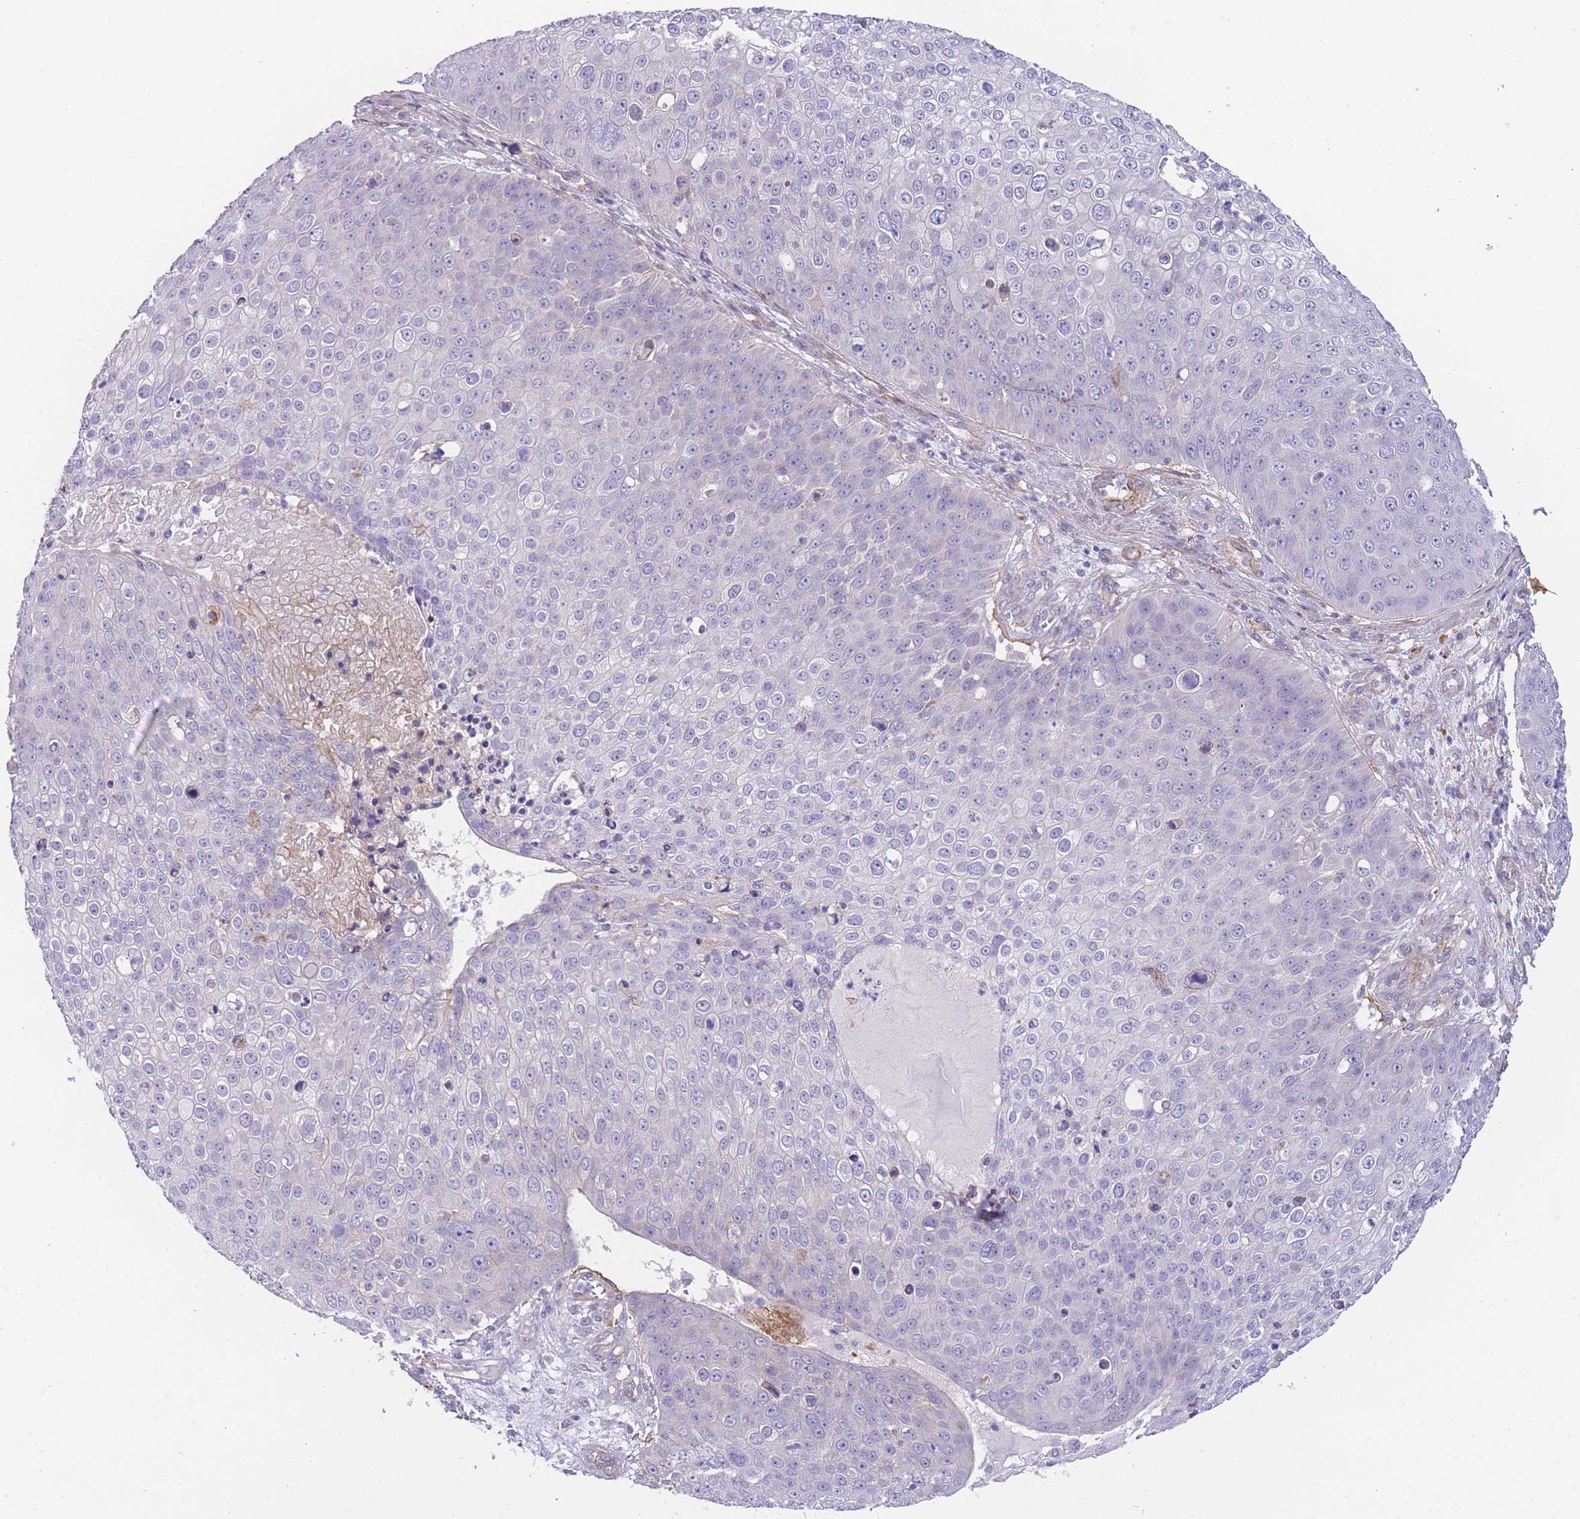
{"staining": {"intensity": "negative", "quantity": "none", "location": "none"}, "tissue": "skin cancer", "cell_type": "Tumor cells", "image_type": "cancer", "snomed": [{"axis": "morphology", "description": "Squamous cell carcinoma, NOS"}, {"axis": "topography", "description": "Skin"}], "caption": "Tumor cells show no significant expression in skin cancer. (DAB (3,3'-diaminobenzidine) IHC visualized using brightfield microscopy, high magnification).", "gene": "FAM124A", "patient": {"sex": "male", "age": 71}}